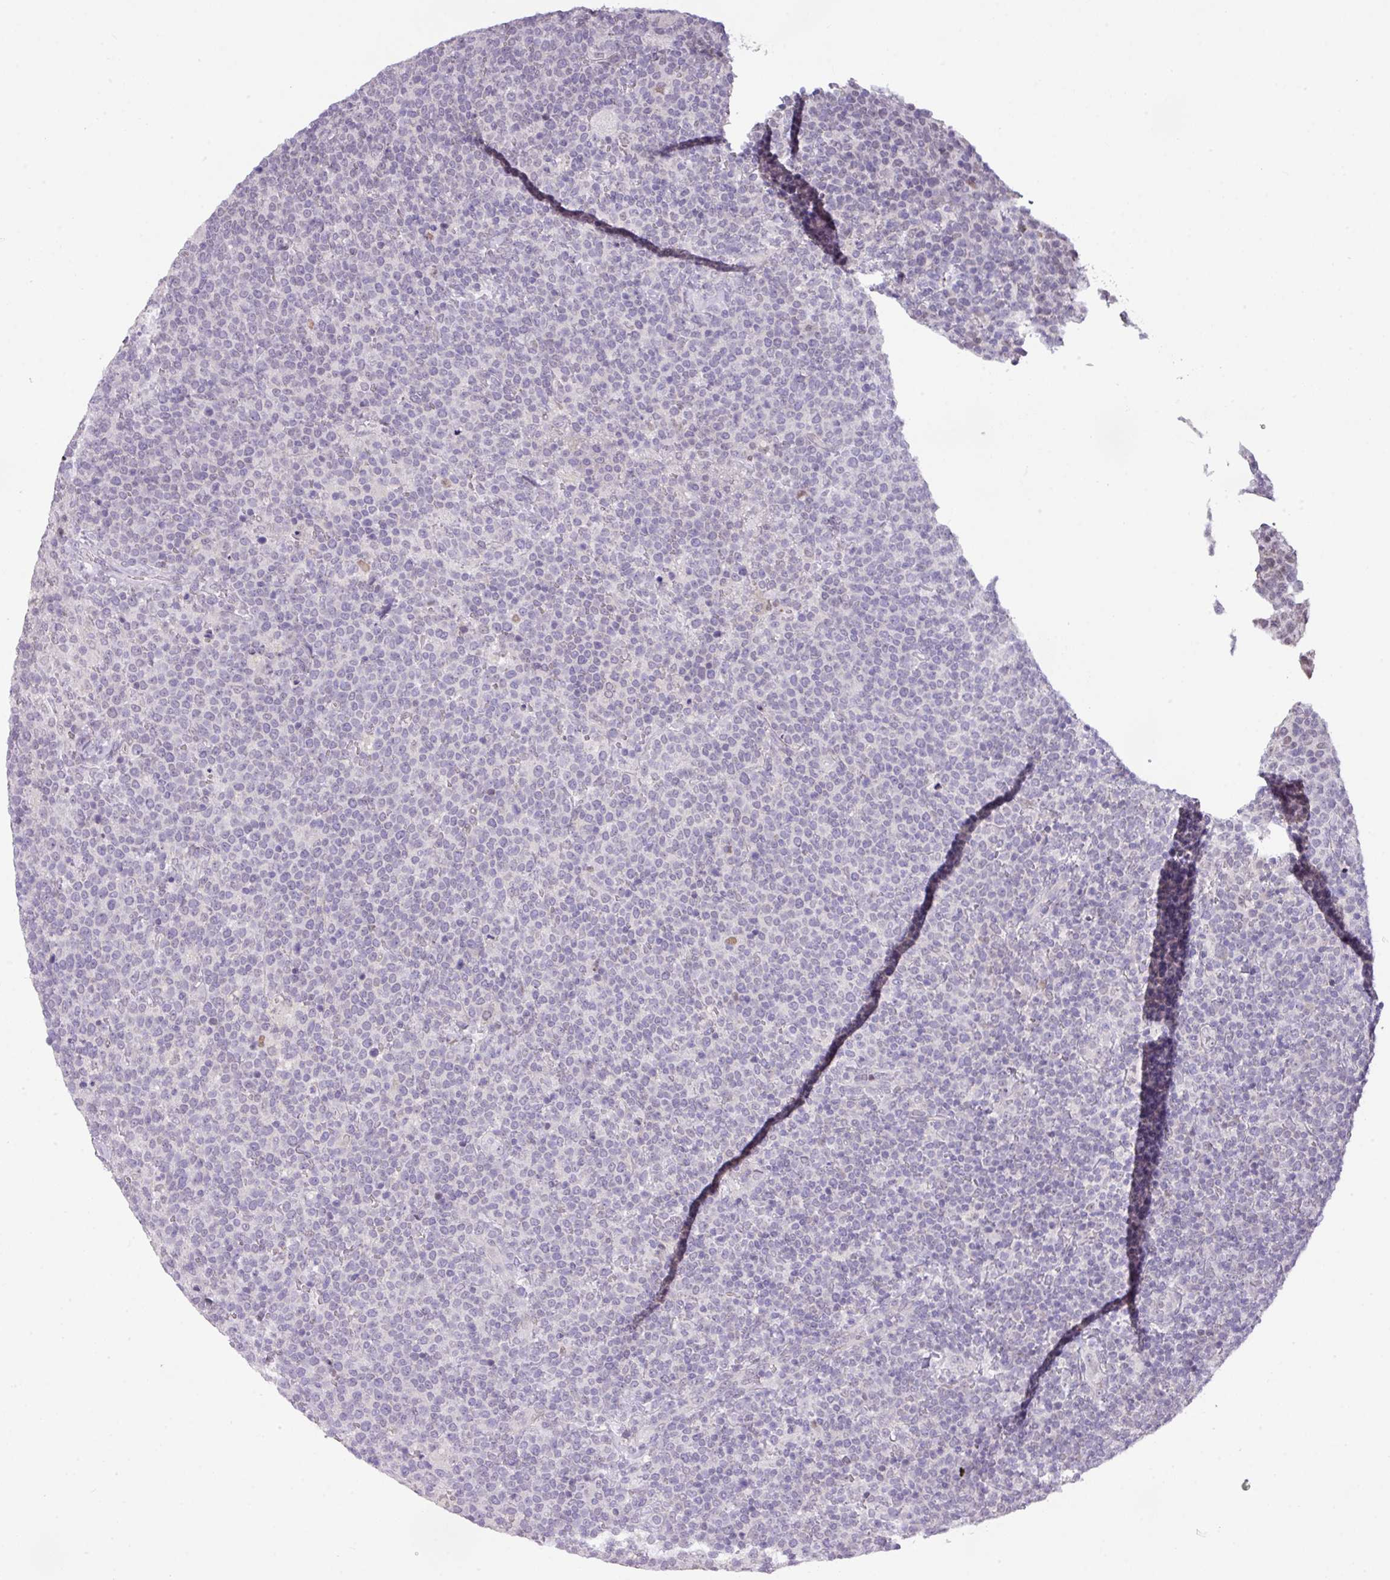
{"staining": {"intensity": "negative", "quantity": "none", "location": "none"}, "tissue": "lymphoma", "cell_type": "Tumor cells", "image_type": "cancer", "snomed": [{"axis": "morphology", "description": "Malignant lymphoma, non-Hodgkin's type, High grade"}, {"axis": "topography", "description": "Lymph node"}], "caption": "This is a histopathology image of immunohistochemistry staining of malignant lymphoma, non-Hodgkin's type (high-grade), which shows no expression in tumor cells.", "gene": "ANKRD13B", "patient": {"sex": "male", "age": 61}}